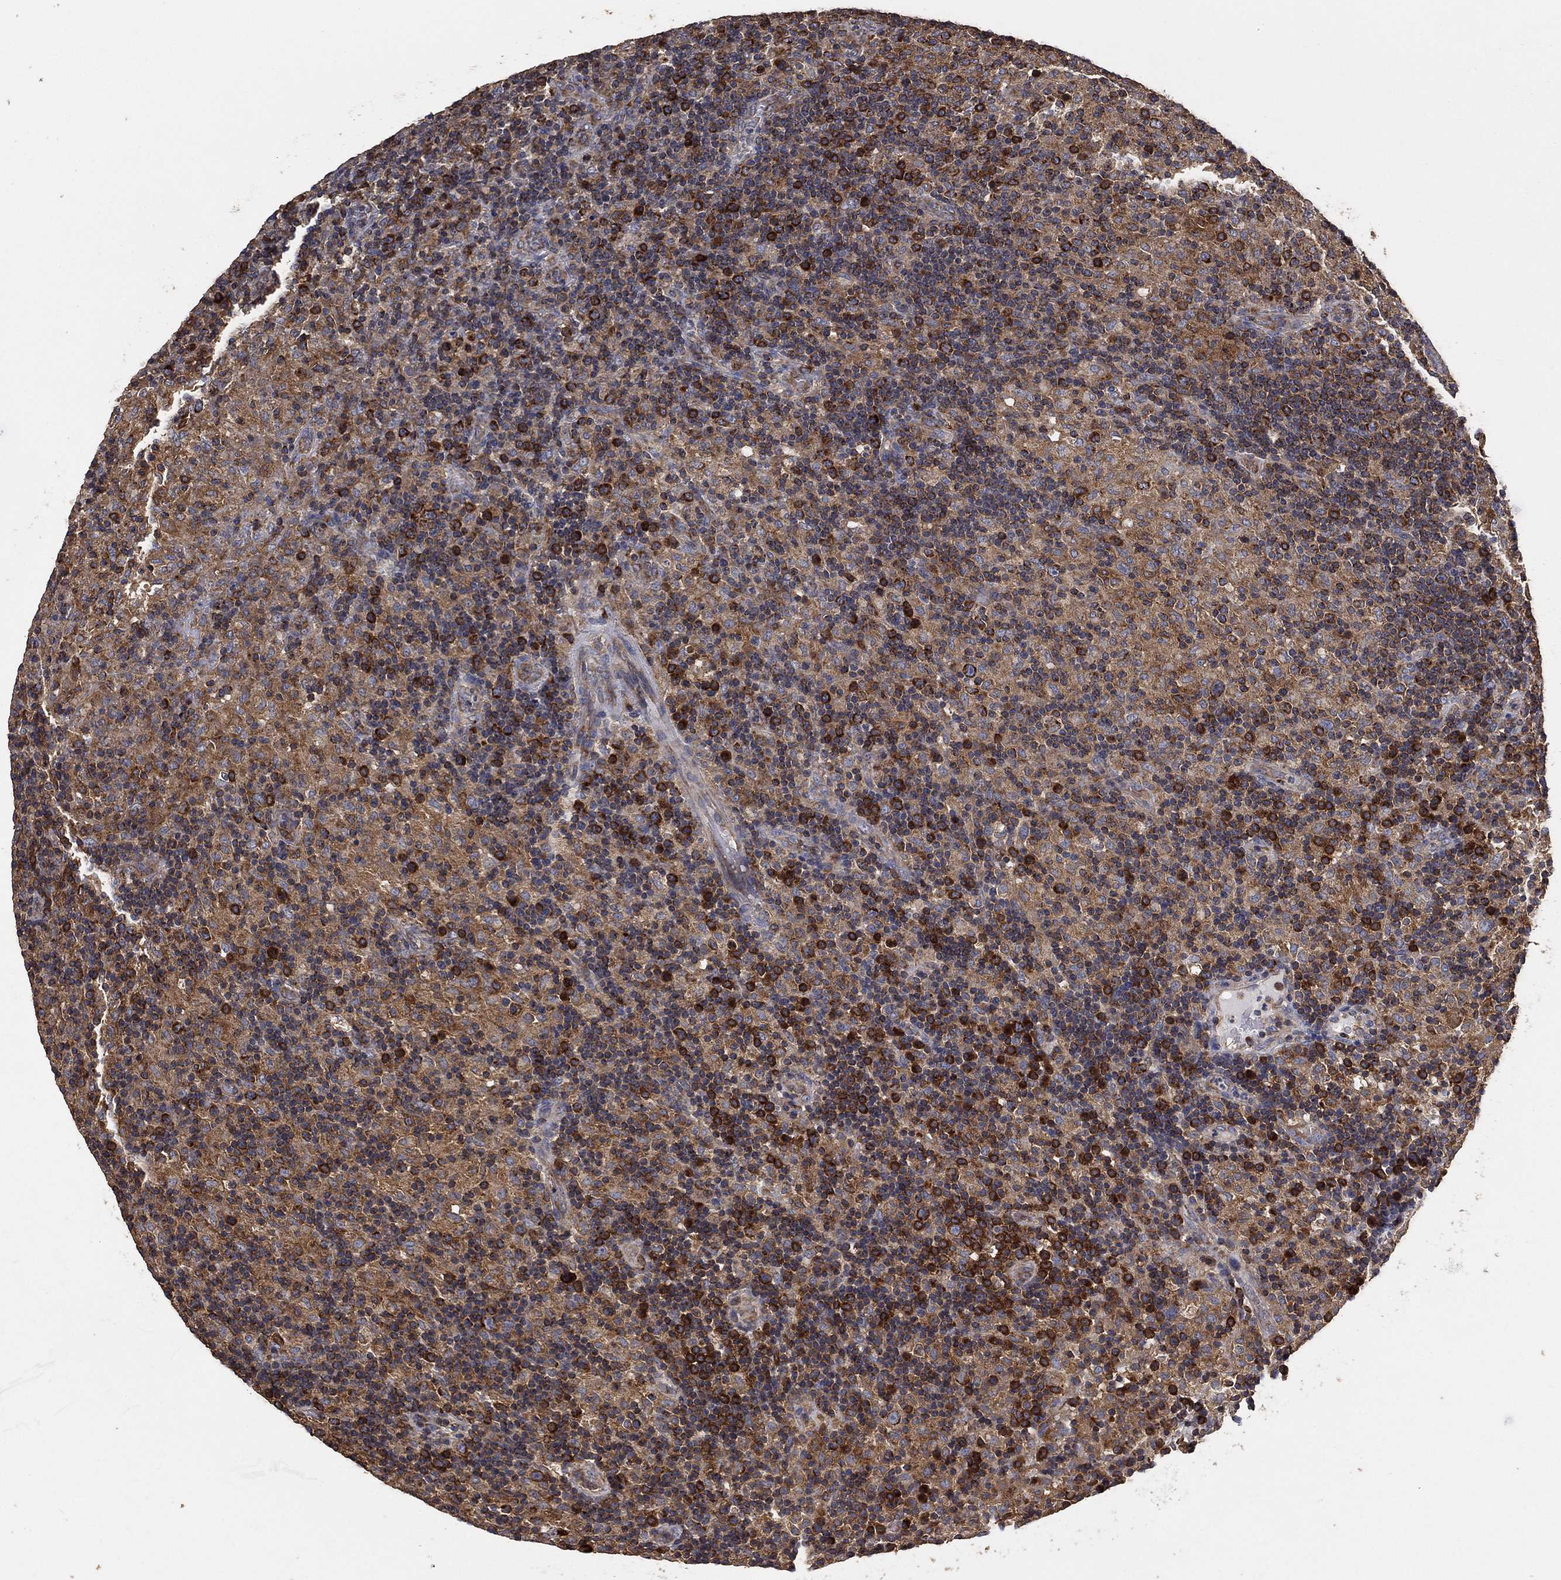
{"staining": {"intensity": "moderate", "quantity": "<25%", "location": "cytoplasmic/membranous"}, "tissue": "lymphoma", "cell_type": "Tumor cells", "image_type": "cancer", "snomed": [{"axis": "morphology", "description": "Hodgkin's disease, NOS"}, {"axis": "topography", "description": "Lymph node"}], "caption": "This is a micrograph of immunohistochemistry (IHC) staining of lymphoma, which shows moderate positivity in the cytoplasmic/membranous of tumor cells.", "gene": "LIMD1", "patient": {"sex": "male", "age": 70}}